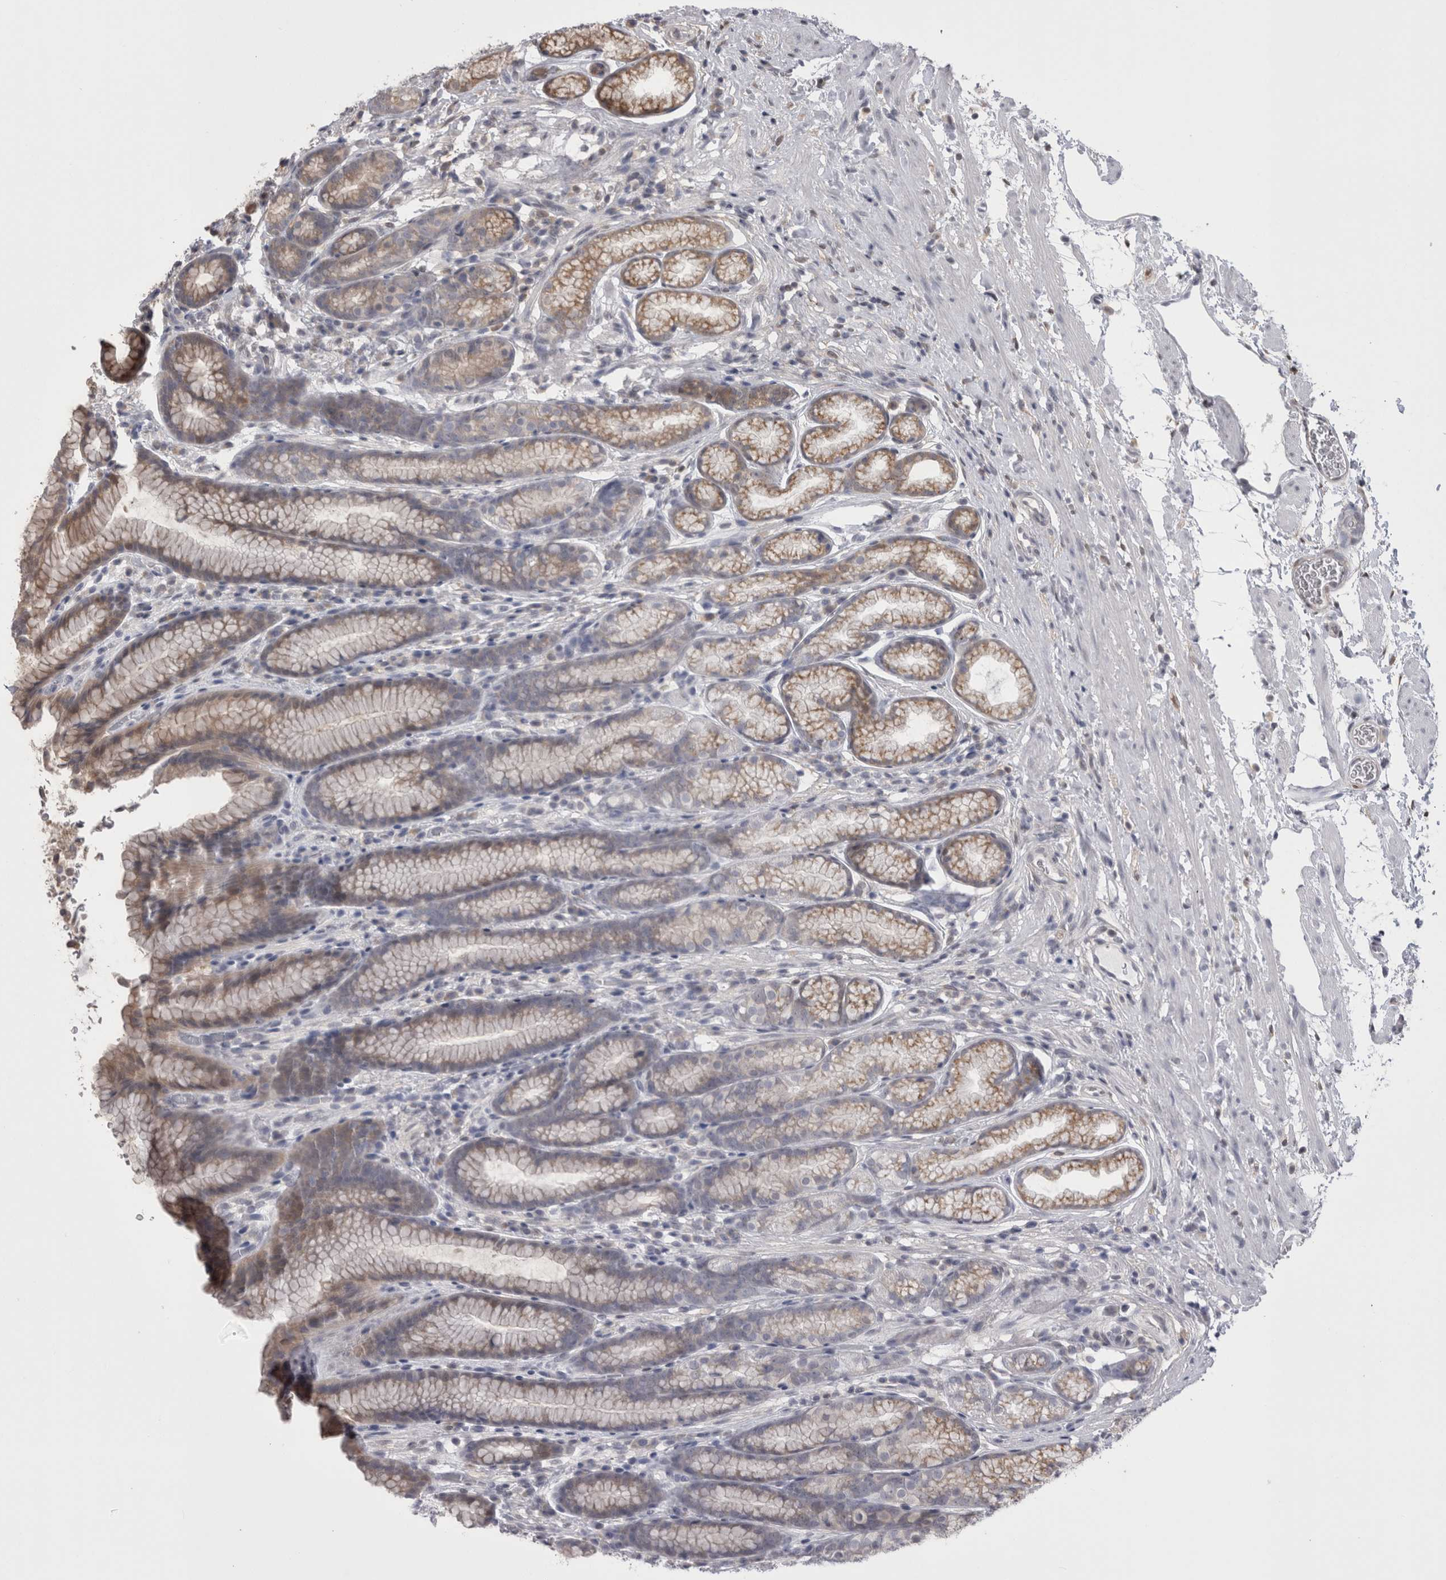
{"staining": {"intensity": "moderate", "quantity": "<25%", "location": "cytoplasmic/membranous"}, "tissue": "stomach", "cell_type": "Glandular cells", "image_type": "normal", "snomed": [{"axis": "morphology", "description": "Normal tissue, NOS"}, {"axis": "topography", "description": "Stomach"}], "caption": "DAB (3,3'-diaminobenzidine) immunohistochemical staining of benign stomach shows moderate cytoplasmic/membranous protein expression in about <25% of glandular cells.", "gene": "CHIC1", "patient": {"sex": "male", "age": 42}}